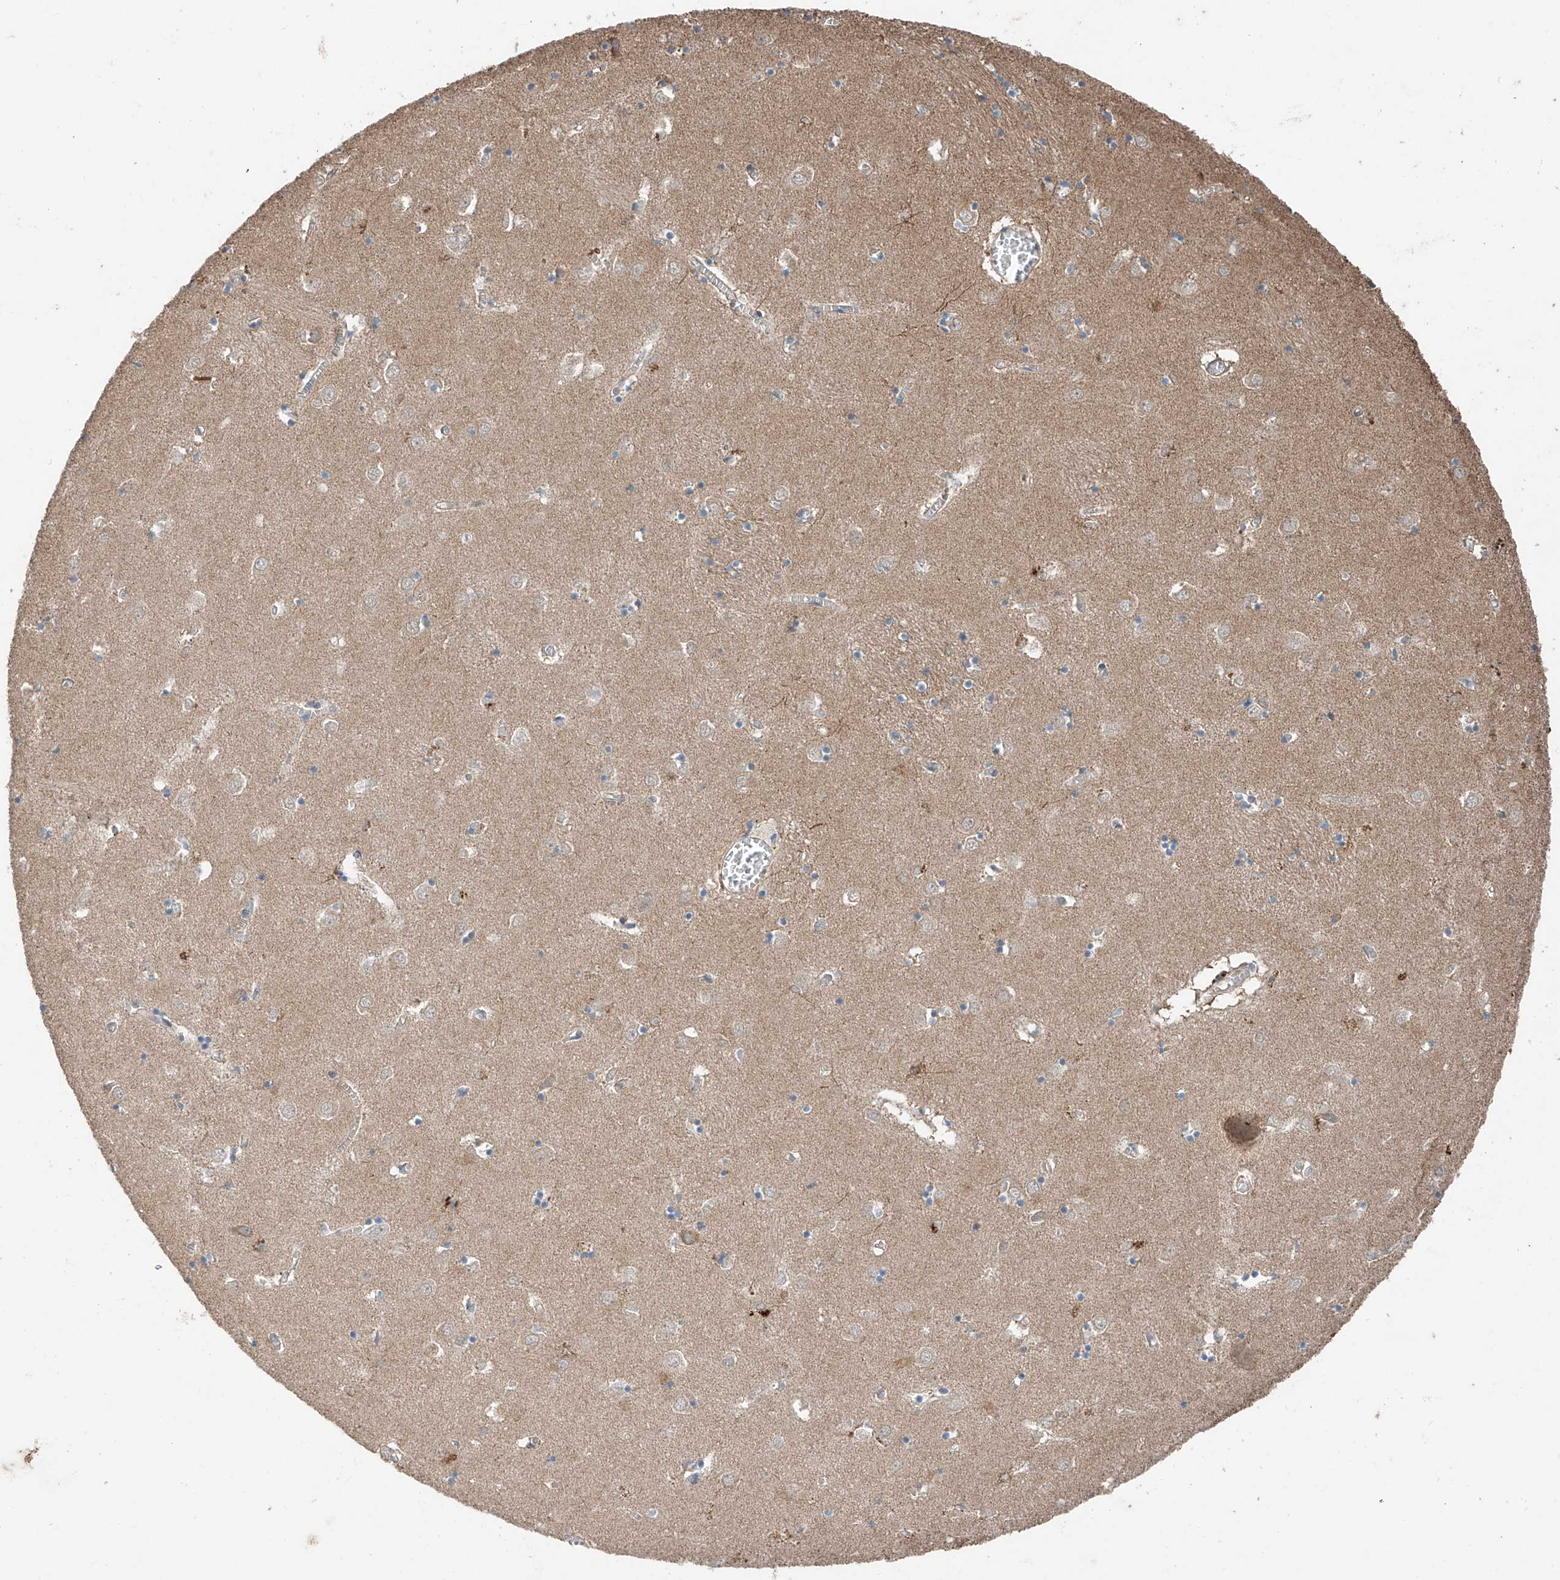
{"staining": {"intensity": "weak", "quantity": "<25%", "location": "cytoplasmic/membranous"}, "tissue": "caudate", "cell_type": "Glial cells", "image_type": "normal", "snomed": [{"axis": "morphology", "description": "Normal tissue, NOS"}, {"axis": "topography", "description": "Lateral ventricle wall"}], "caption": "Immunohistochemistry (IHC) micrograph of benign caudate stained for a protein (brown), which displays no expression in glial cells. (DAB immunohistochemistry with hematoxylin counter stain).", "gene": "AP4B1", "patient": {"sex": "male", "age": 70}}